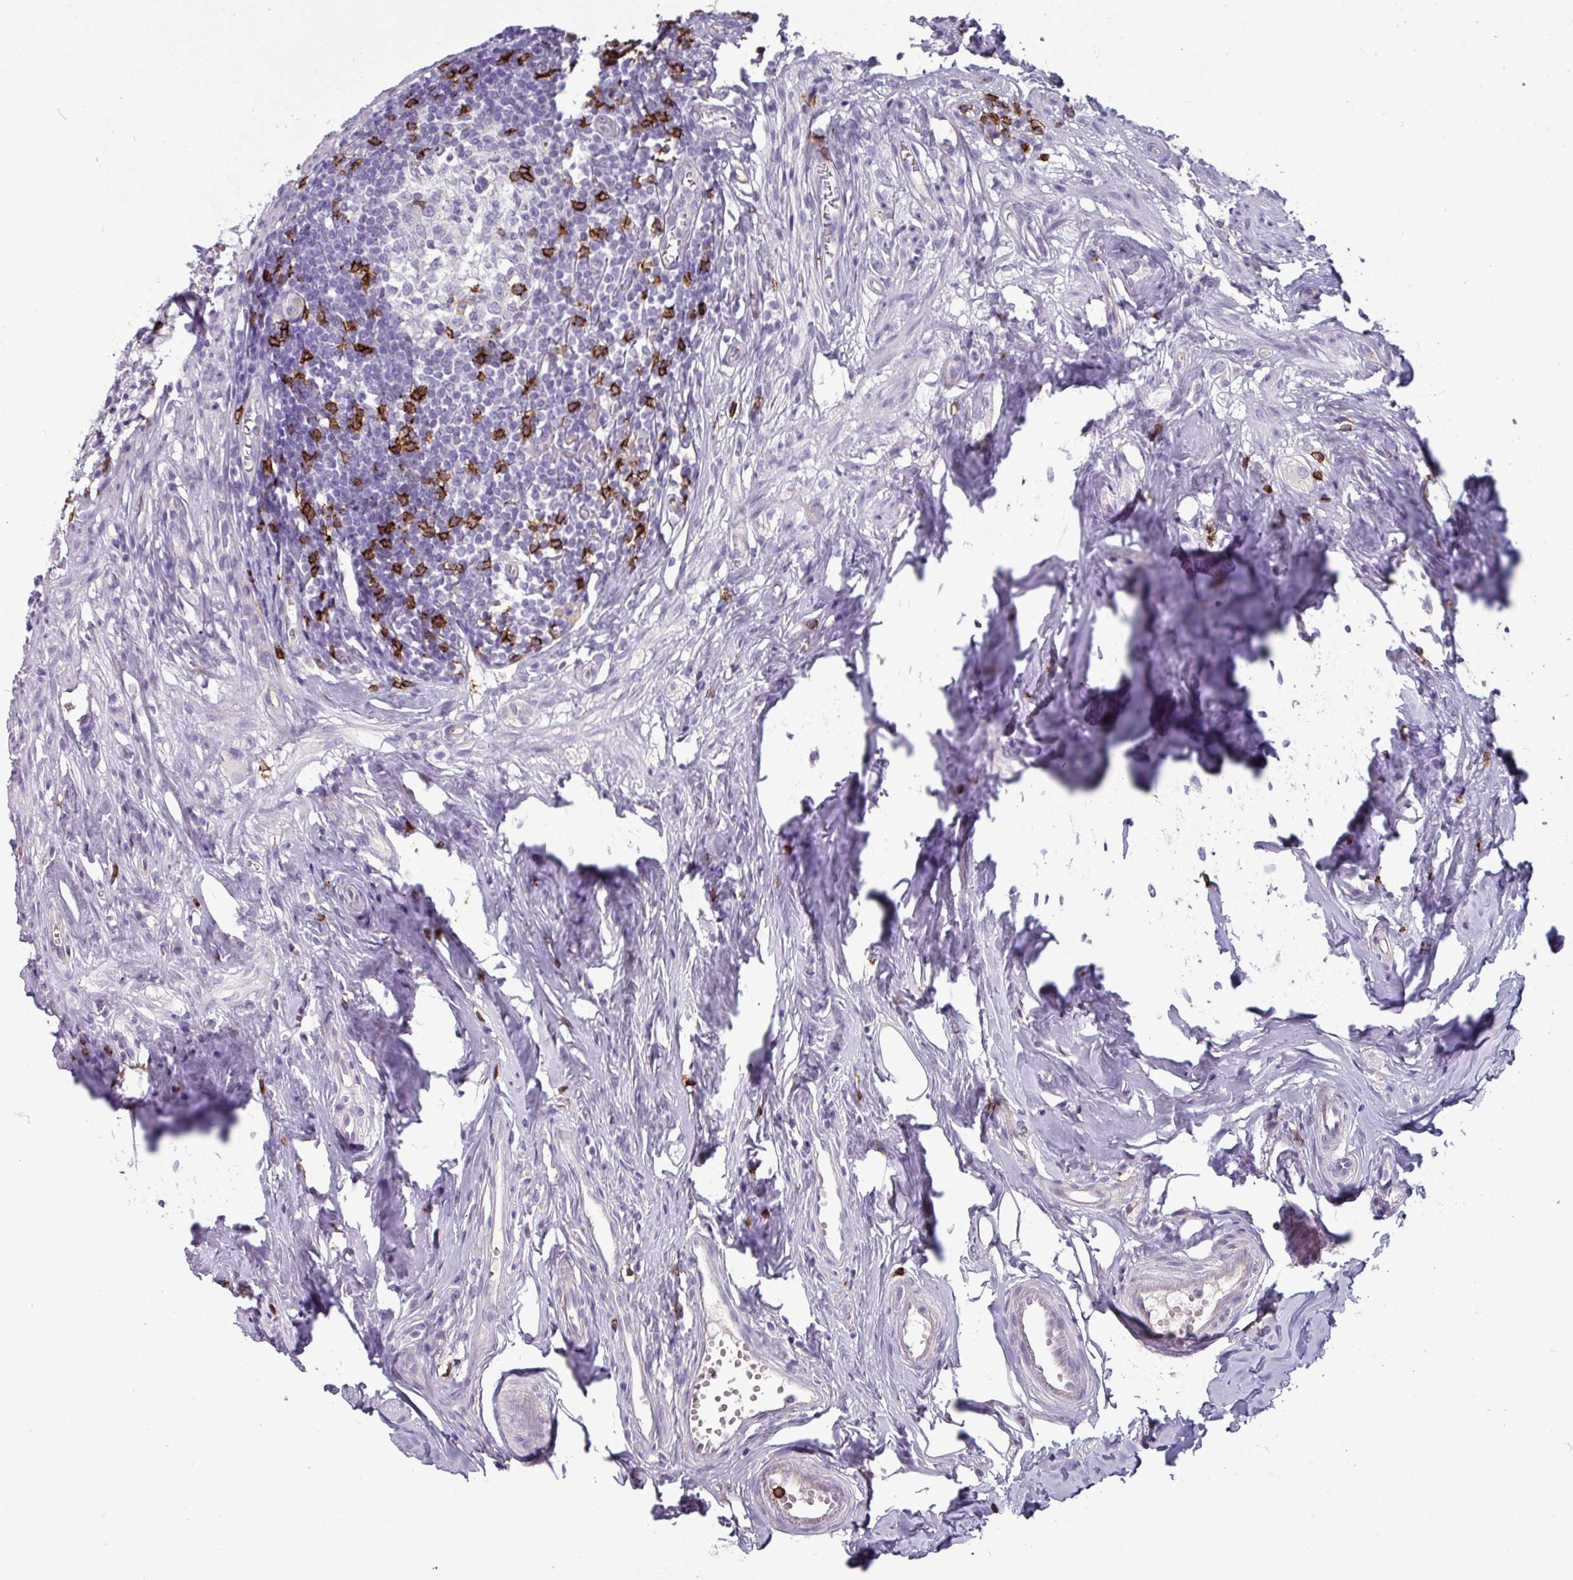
{"staining": {"intensity": "strong", "quantity": "25%-75%", "location": "cytoplasmic/membranous"}, "tissue": "appendix", "cell_type": "Lymphoid tissue", "image_type": "normal", "snomed": [{"axis": "morphology", "description": "Normal tissue, NOS"}, {"axis": "topography", "description": "Appendix"}], "caption": "Appendix stained with immunohistochemistry (IHC) exhibits strong cytoplasmic/membranous positivity in approximately 25%-75% of lymphoid tissue.", "gene": "CD8A", "patient": {"sex": "female", "age": 51}}